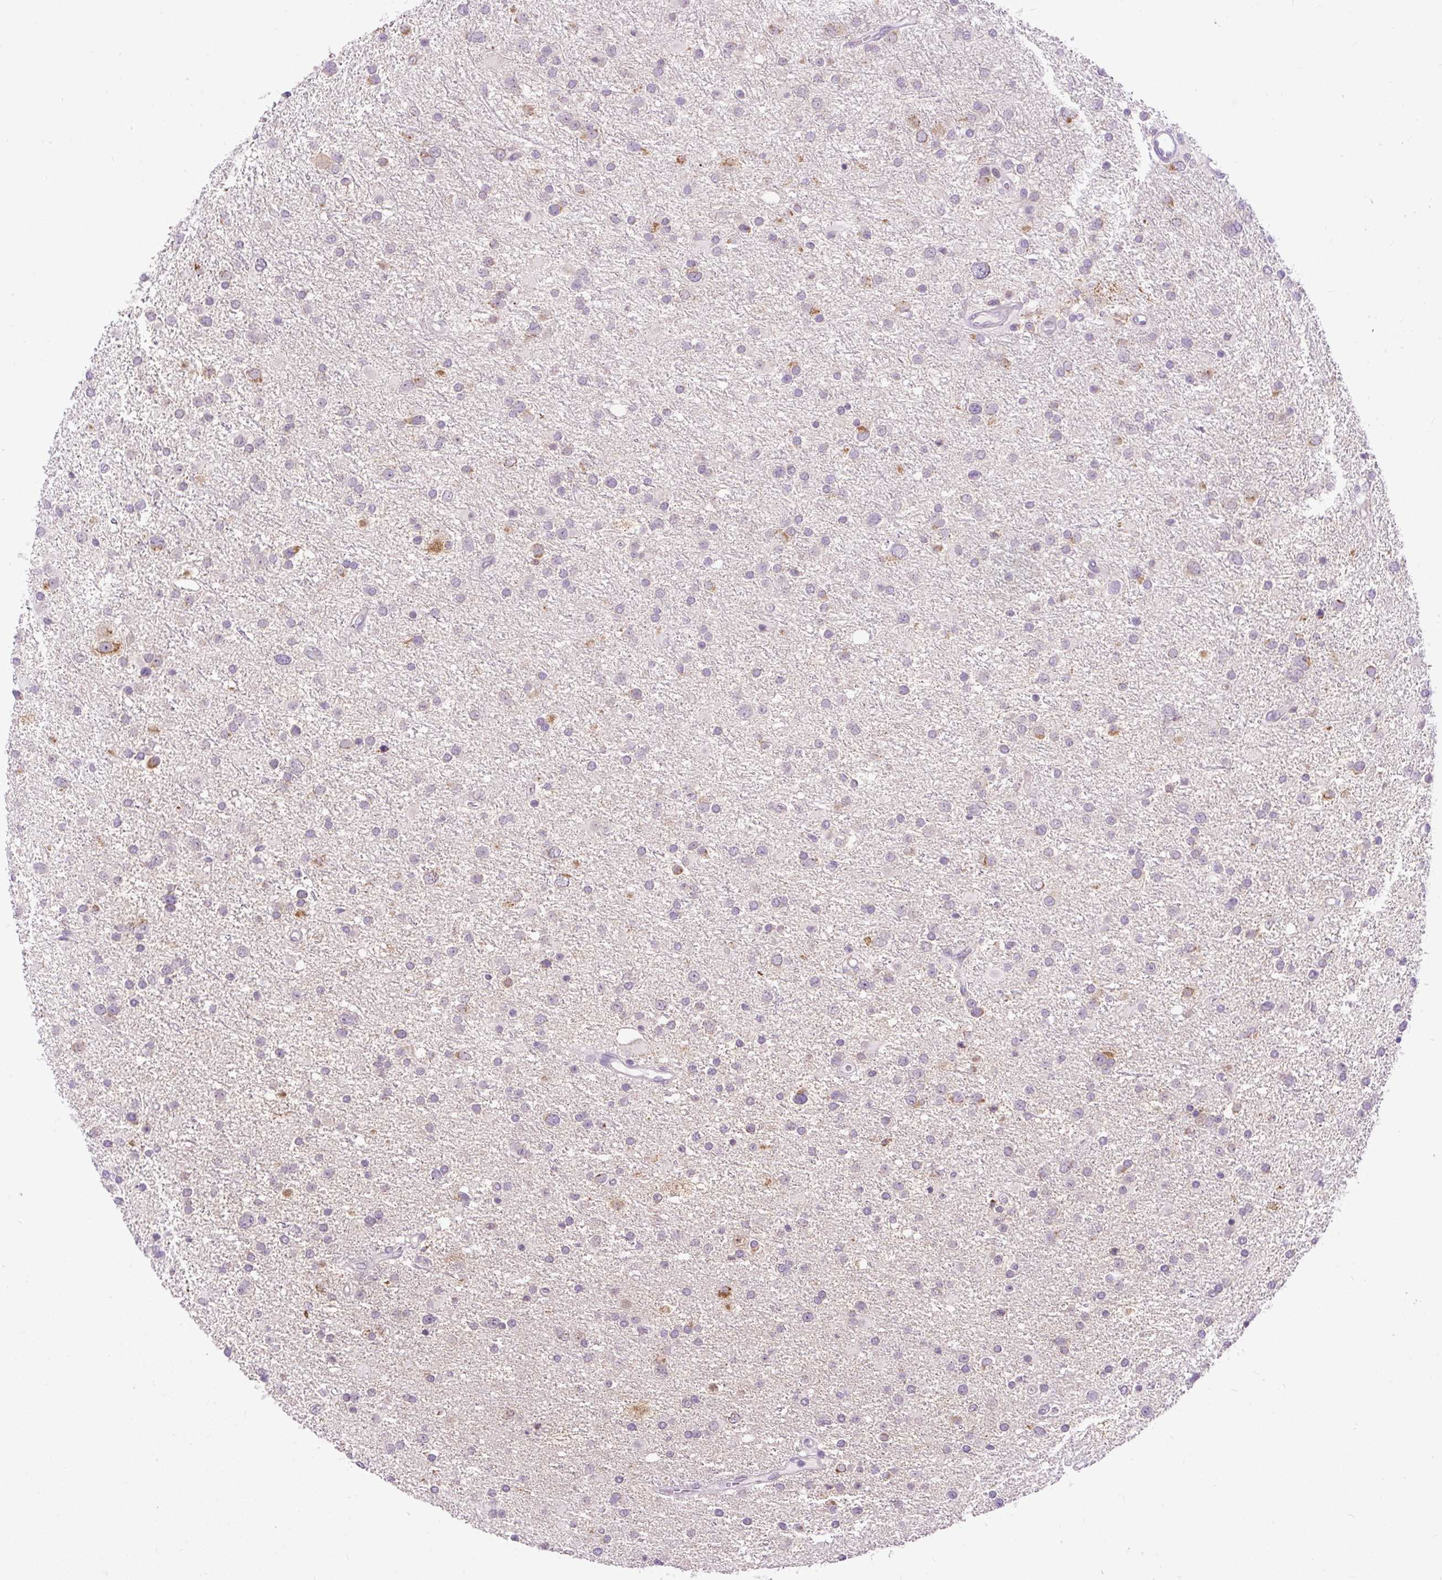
{"staining": {"intensity": "moderate", "quantity": "<25%", "location": "cytoplasmic/membranous"}, "tissue": "glioma", "cell_type": "Tumor cells", "image_type": "cancer", "snomed": [{"axis": "morphology", "description": "Glioma, malignant, Low grade"}, {"axis": "topography", "description": "Brain"}], "caption": "Immunohistochemical staining of glioma reveals moderate cytoplasmic/membranous protein staining in about <25% of tumor cells.", "gene": "FMC1", "patient": {"sex": "female", "age": 32}}